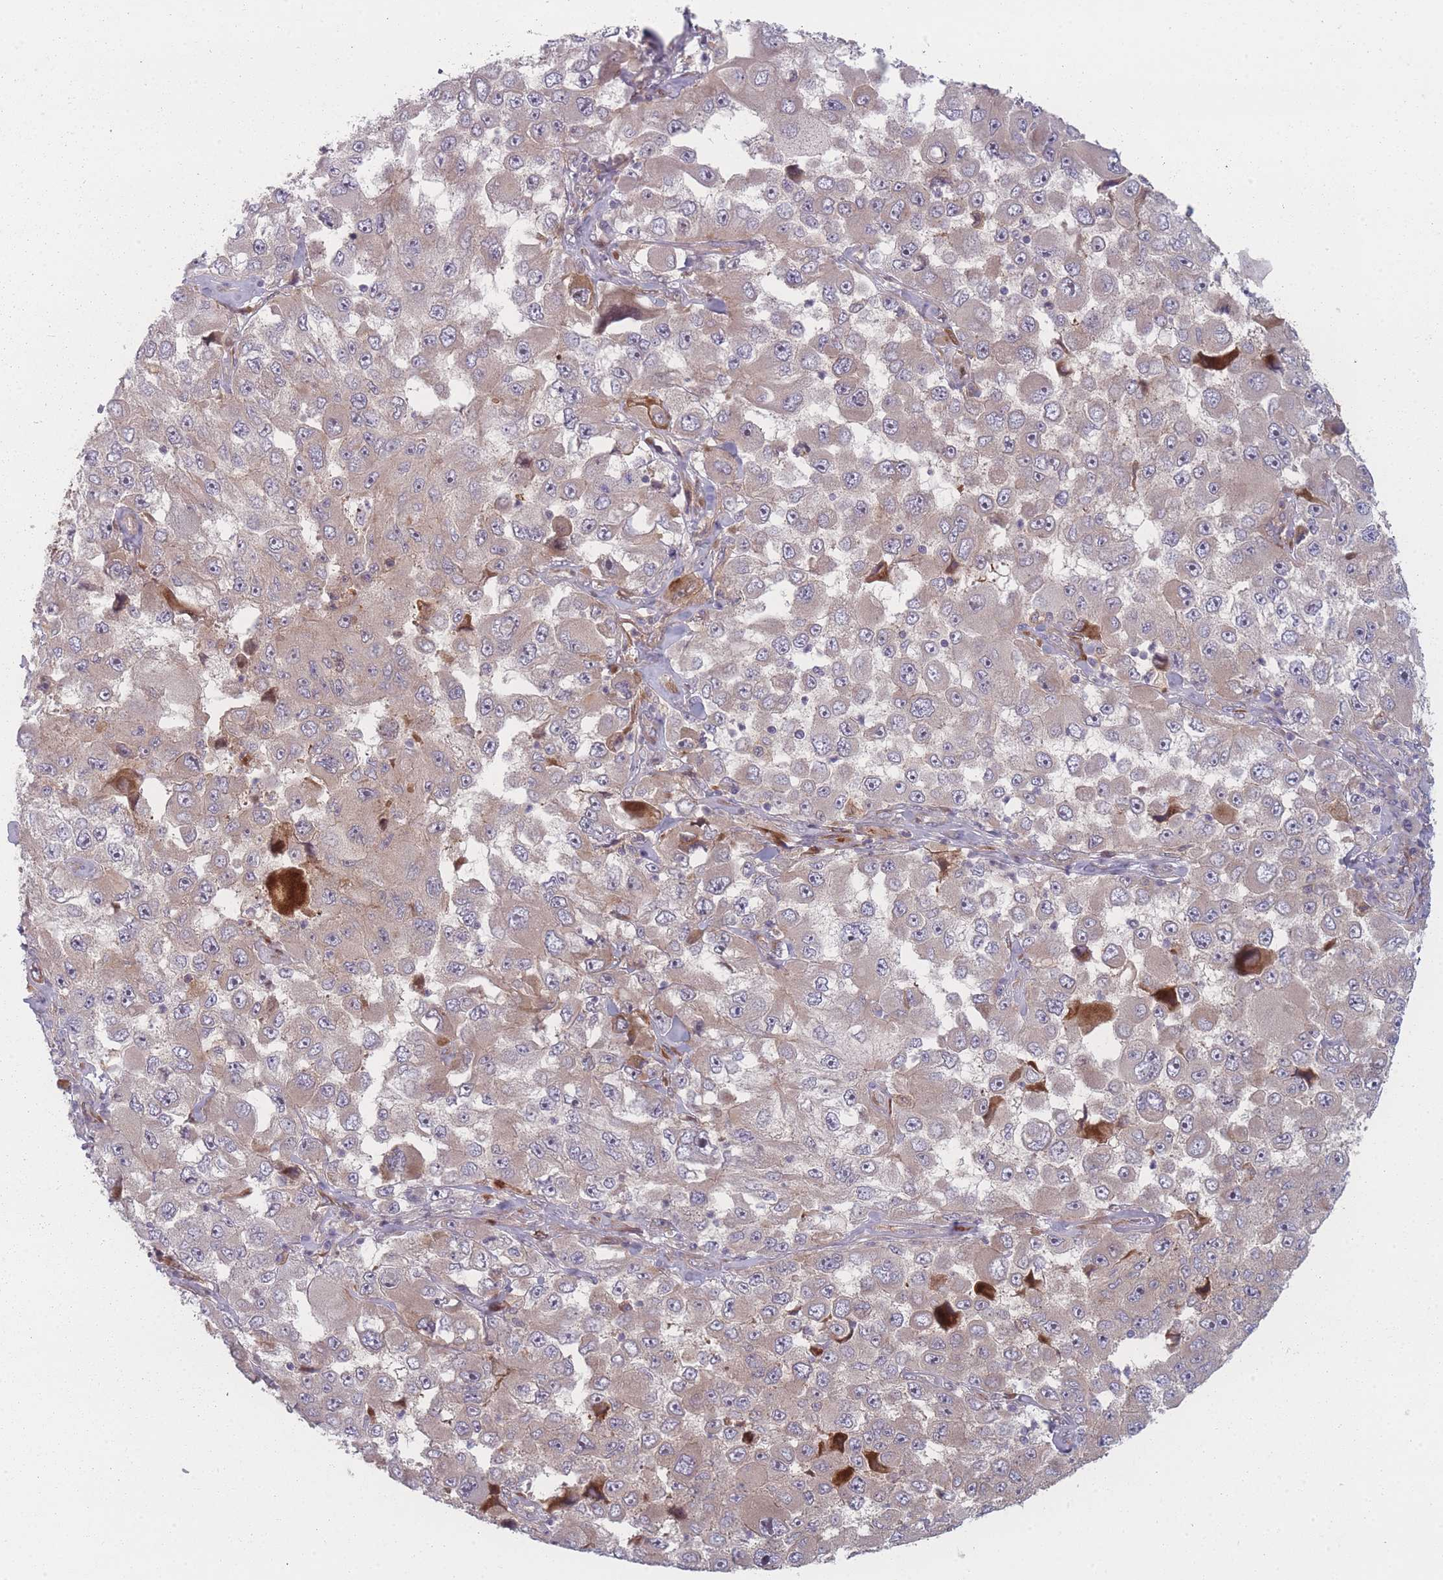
{"staining": {"intensity": "weak", "quantity": "<25%", "location": "cytoplasmic/membranous"}, "tissue": "melanoma", "cell_type": "Tumor cells", "image_type": "cancer", "snomed": [{"axis": "morphology", "description": "Malignant melanoma, Metastatic site"}, {"axis": "topography", "description": "Lymph node"}], "caption": "Tumor cells show no significant staining in melanoma. (DAB (3,3'-diaminobenzidine) immunohistochemistry (IHC), high magnification).", "gene": "EEF1AKMT2", "patient": {"sex": "male", "age": 62}}